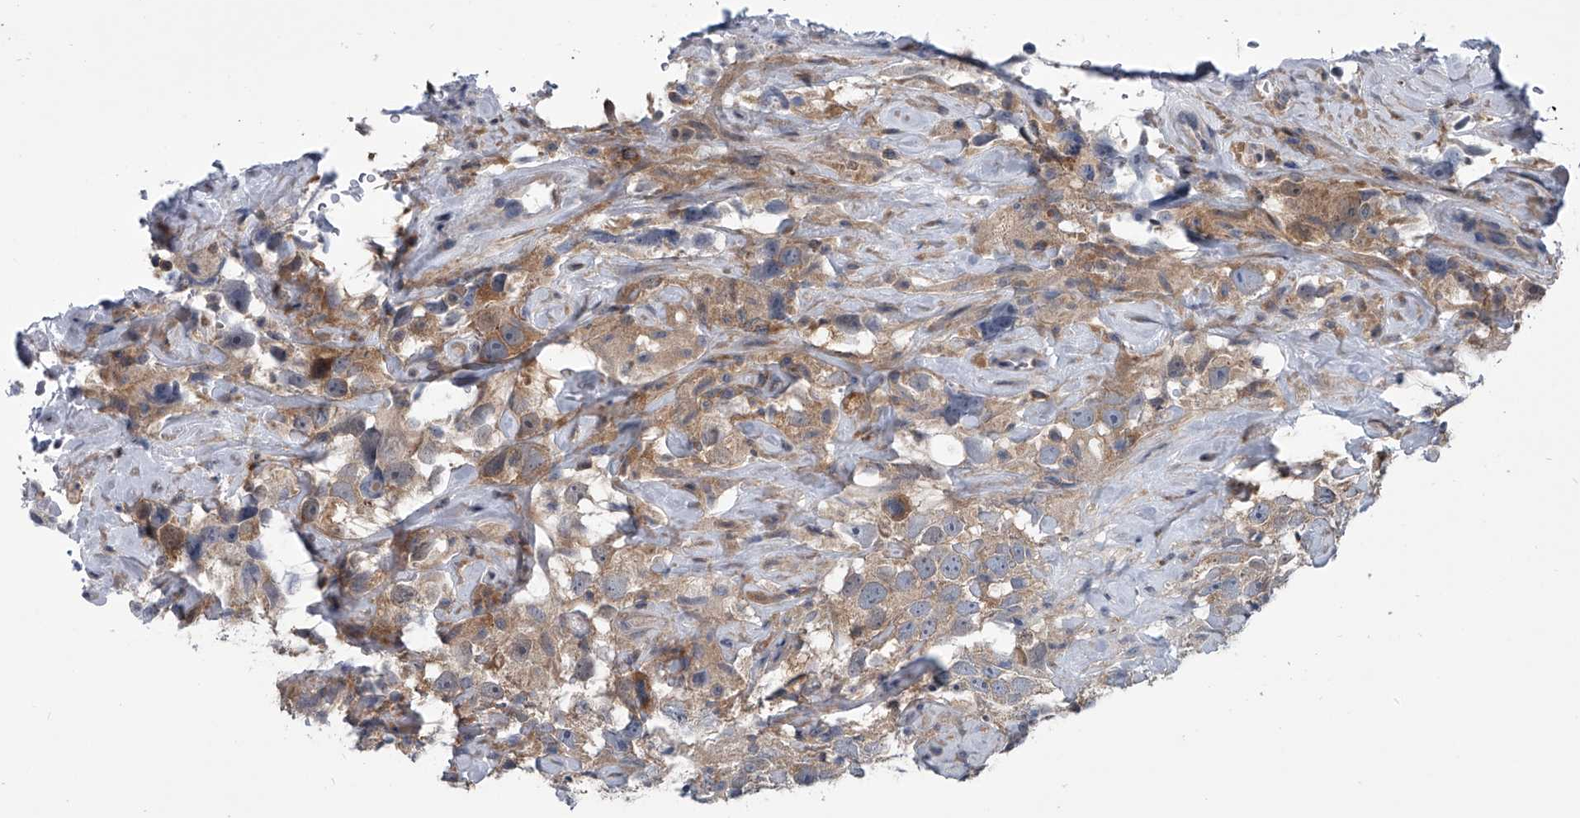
{"staining": {"intensity": "weak", "quantity": ">75%", "location": "cytoplasmic/membranous"}, "tissue": "testis cancer", "cell_type": "Tumor cells", "image_type": "cancer", "snomed": [{"axis": "morphology", "description": "Seminoma, NOS"}, {"axis": "topography", "description": "Testis"}], "caption": "IHC histopathology image of neoplastic tissue: human testis seminoma stained using IHC shows low levels of weak protein expression localized specifically in the cytoplasmic/membranous of tumor cells, appearing as a cytoplasmic/membranous brown color.", "gene": "PPP2R5D", "patient": {"sex": "male", "age": 49}}